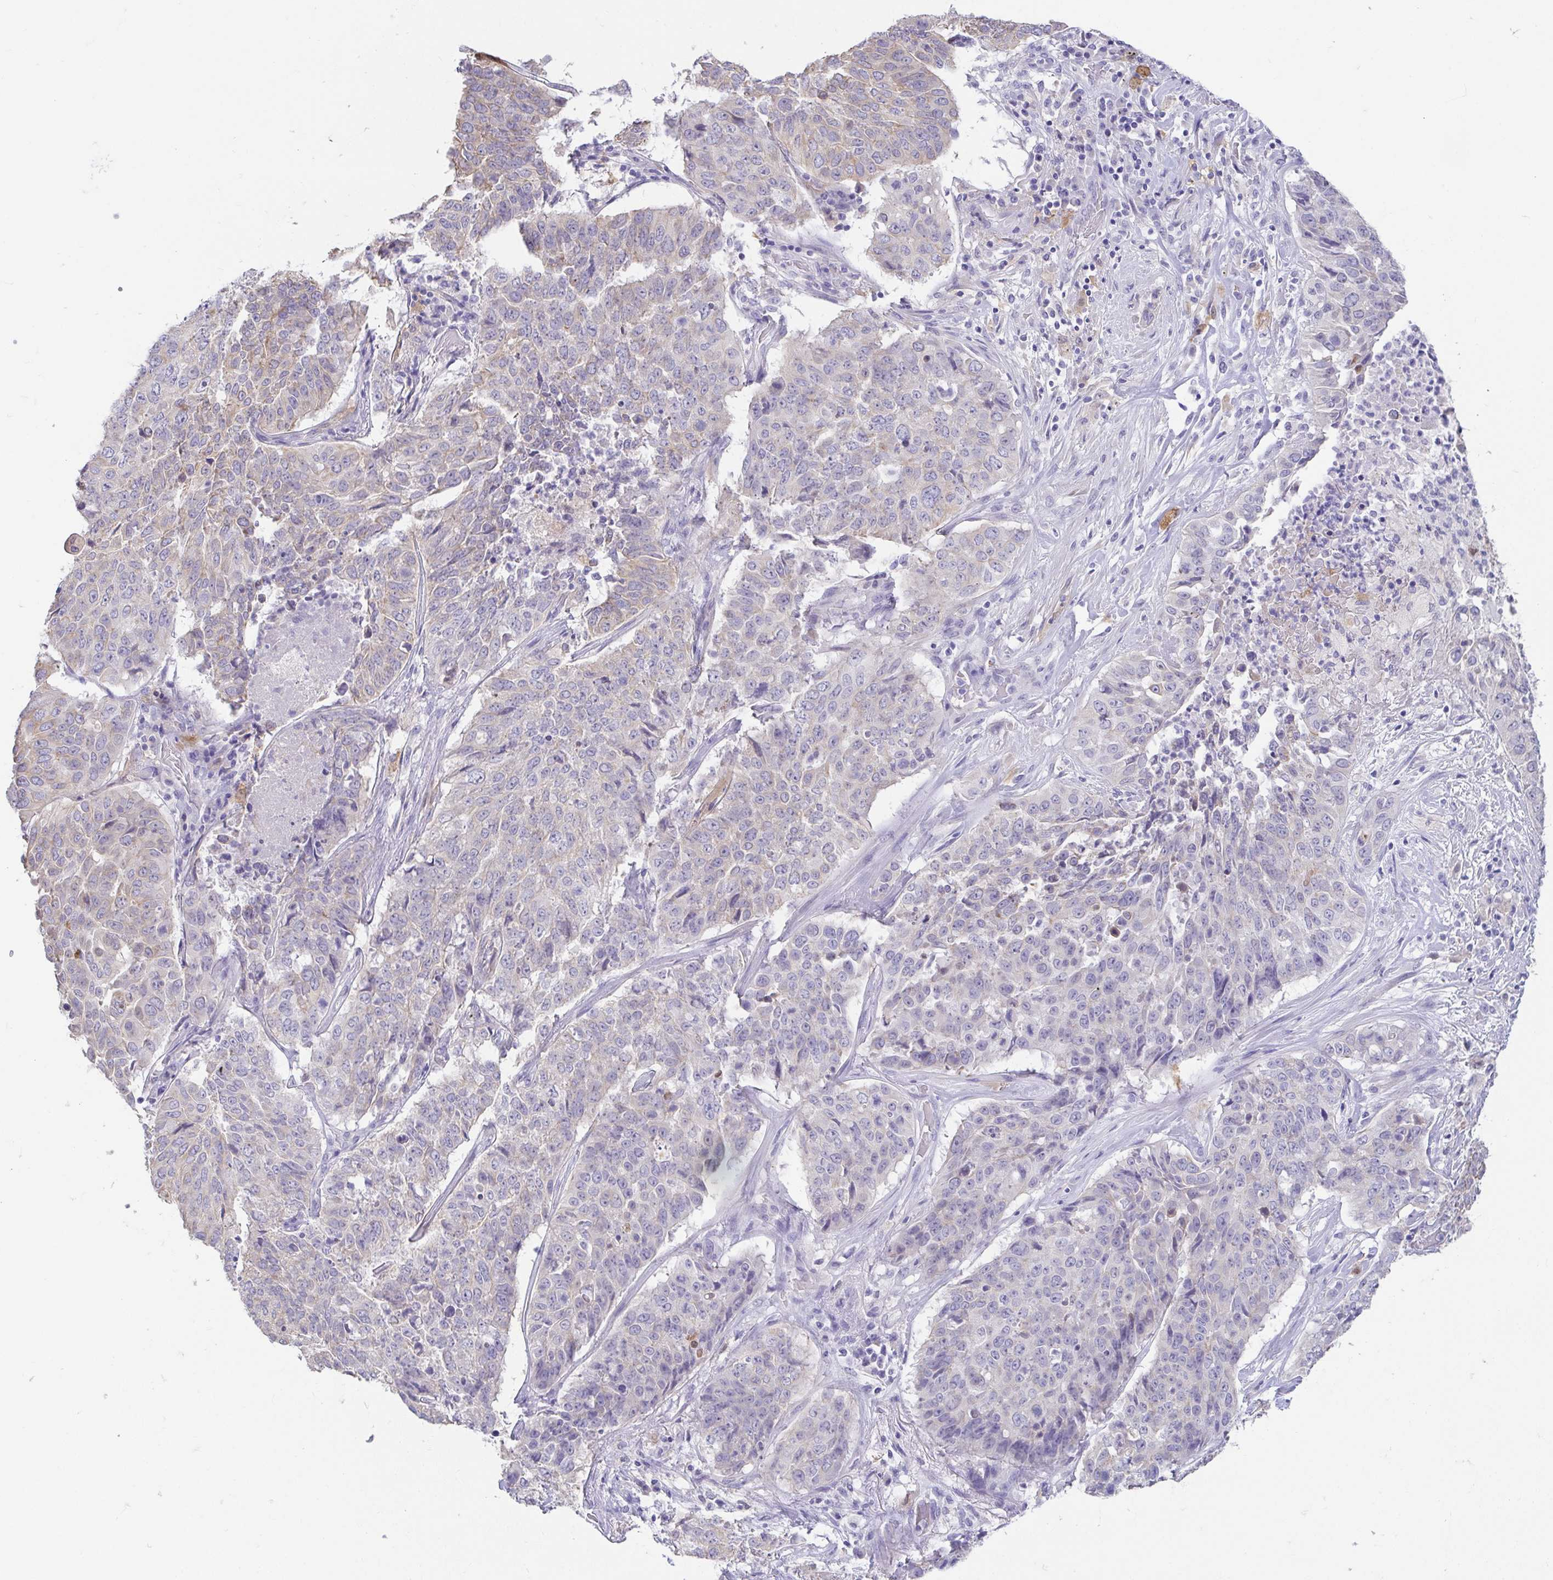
{"staining": {"intensity": "negative", "quantity": "none", "location": "none"}, "tissue": "lung cancer", "cell_type": "Tumor cells", "image_type": "cancer", "snomed": [{"axis": "morphology", "description": "Normal tissue, NOS"}, {"axis": "morphology", "description": "Squamous cell carcinoma, NOS"}, {"axis": "topography", "description": "Bronchus"}, {"axis": "topography", "description": "Lung"}], "caption": "Tumor cells show no significant positivity in lung cancer (squamous cell carcinoma).", "gene": "FABP3", "patient": {"sex": "male", "age": 64}}